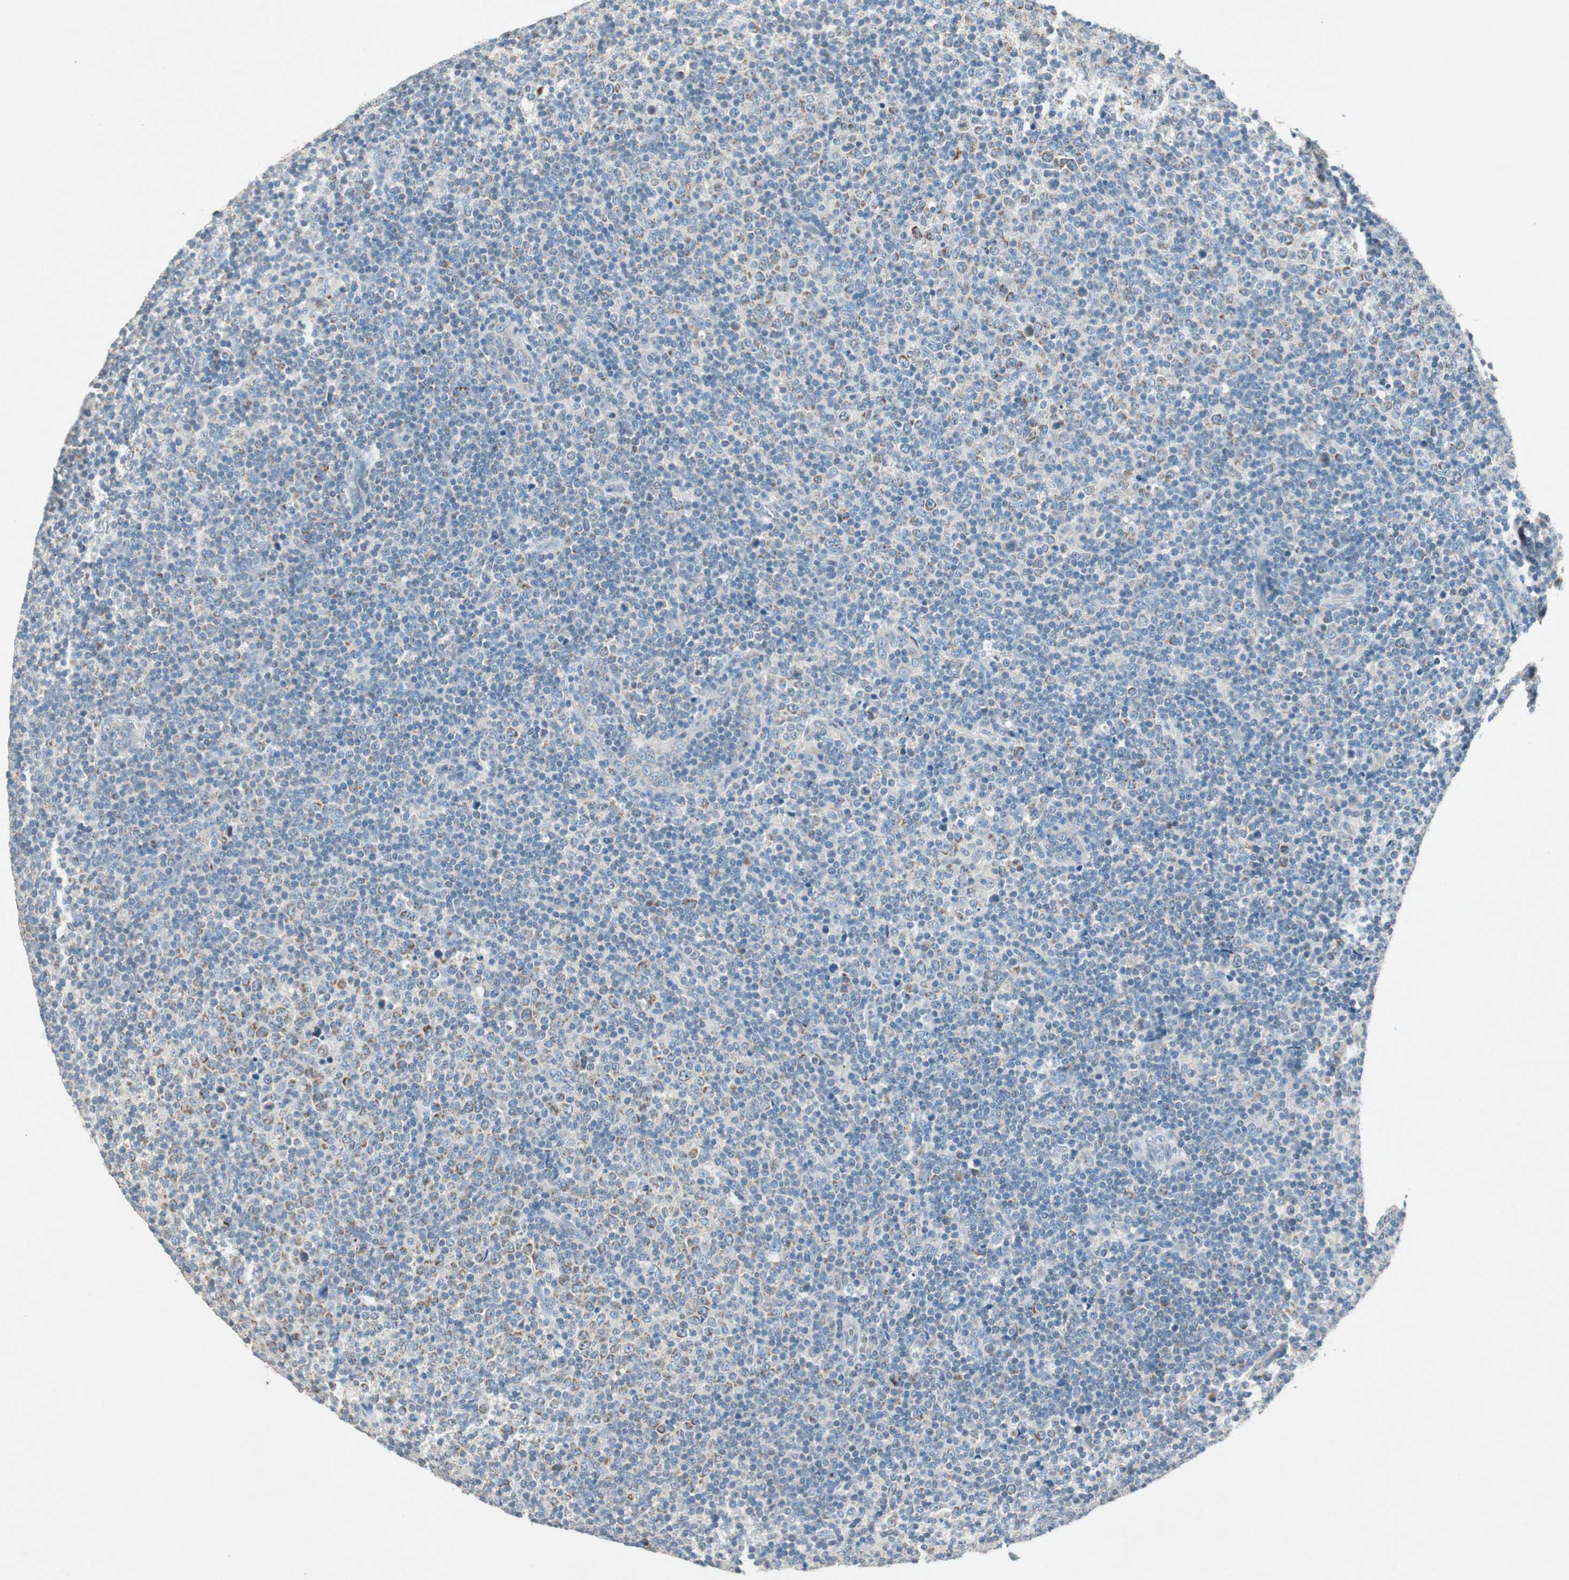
{"staining": {"intensity": "weak", "quantity": "<25%", "location": "cytoplasmic/membranous"}, "tissue": "lymphoma", "cell_type": "Tumor cells", "image_type": "cancer", "snomed": [{"axis": "morphology", "description": "Malignant lymphoma, non-Hodgkin's type, Low grade"}, {"axis": "topography", "description": "Lymph node"}], "caption": "High magnification brightfield microscopy of lymphoma stained with DAB (3,3'-diaminobenzidine) (brown) and counterstained with hematoxylin (blue): tumor cells show no significant staining.", "gene": "NKAIN1", "patient": {"sex": "male", "age": 70}}